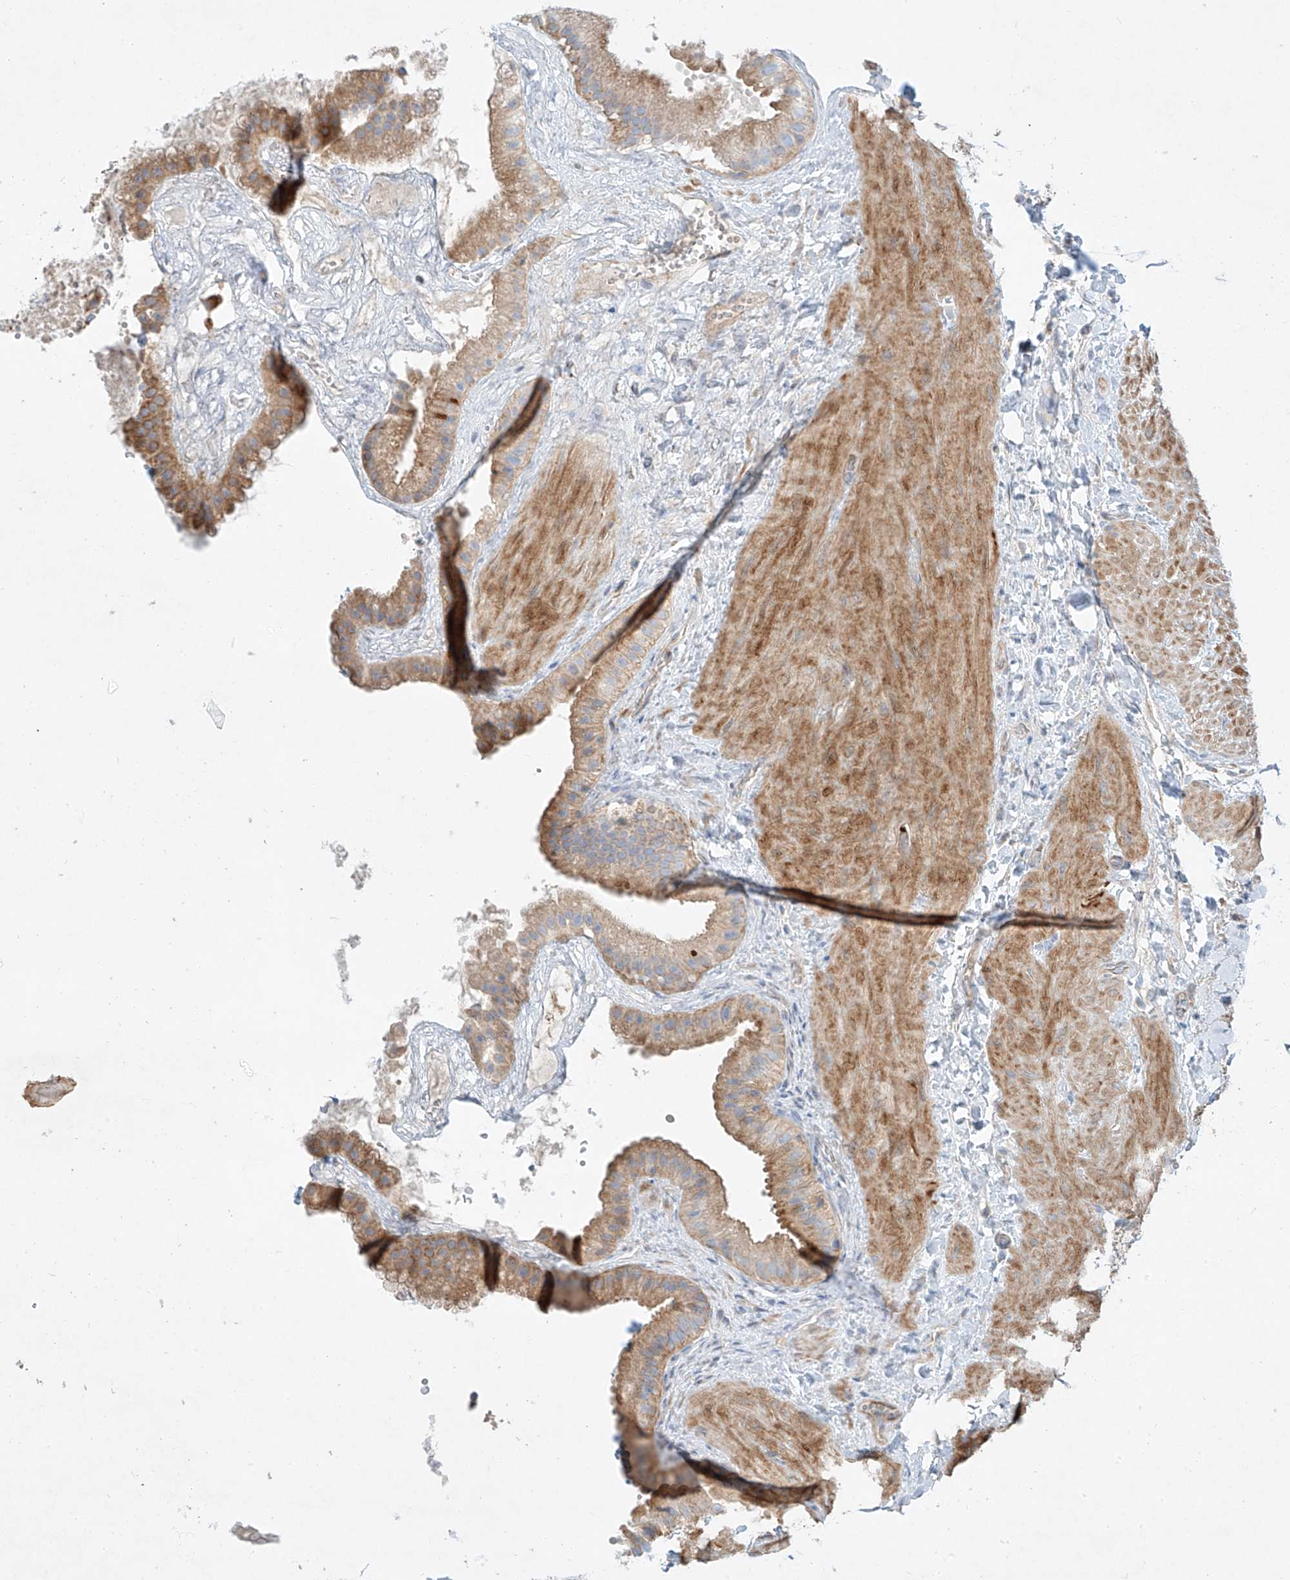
{"staining": {"intensity": "moderate", "quantity": ">75%", "location": "cytoplasmic/membranous"}, "tissue": "gallbladder", "cell_type": "Glandular cells", "image_type": "normal", "snomed": [{"axis": "morphology", "description": "Normal tissue, NOS"}, {"axis": "topography", "description": "Gallbladder"}], "caption": "Glandular cells display medium levels of moderate cytoplasmic/membranous staining in about >75% of cells in unremarkable human gallbladder. (brown staining indicates protein expression, while blue staining denotes nuclei).", "gene": "AJM1", "patient": {"sex": "male", "age": 55}}